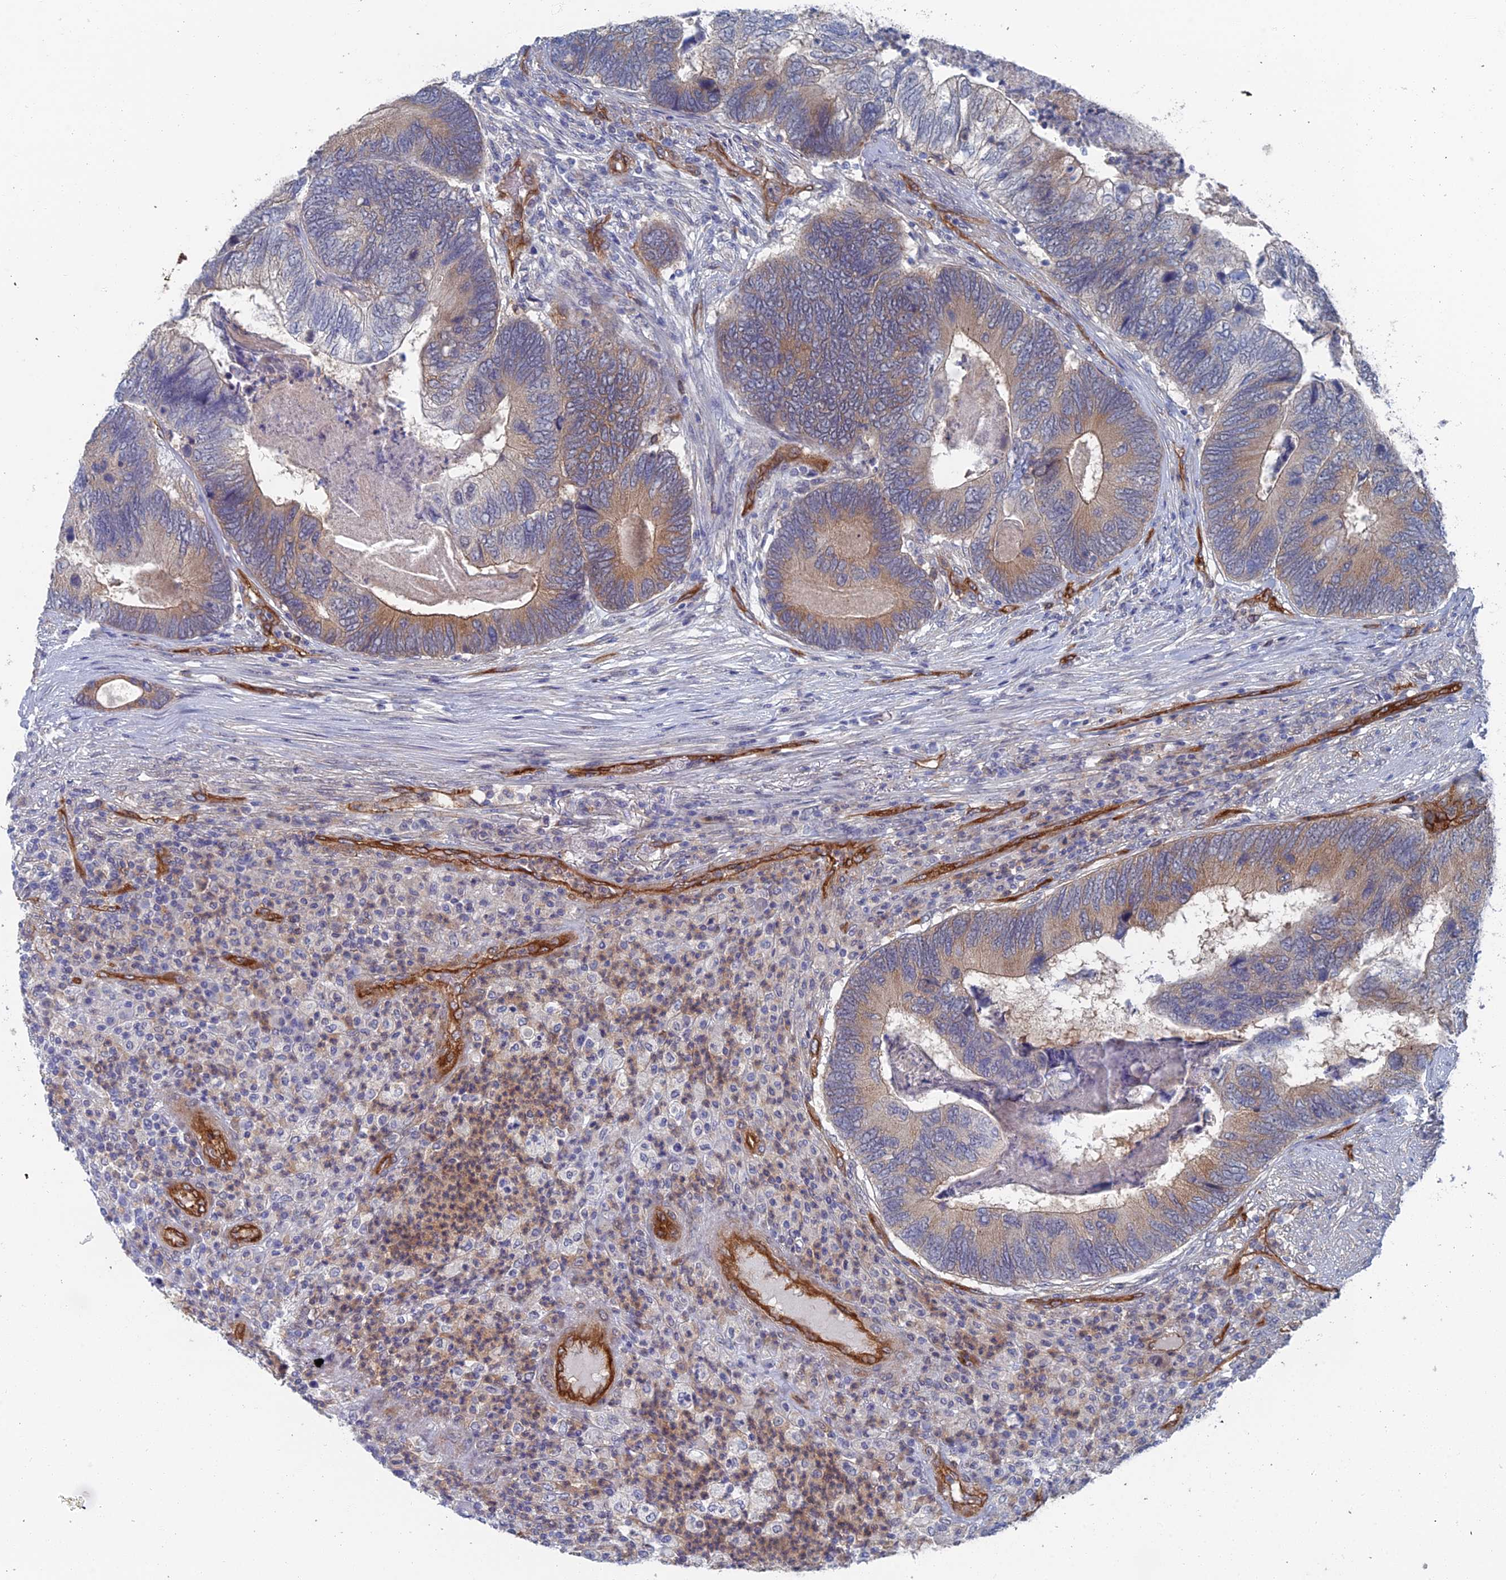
{"staining": {"intensity": "moderate", "quantity": "25%-75%", "location": "cytoplasmic/membranous"}, "tissue": "colorectal cancer", "cell_type": "Tumor cells", "image_type": "cancer", "snomed": [{"axis": "morphology", "description": "Adenocarcinoma, NOS"}, {"axis": "topography", "description": "Colon"}], "caption": "A micrograph of human colorectal cancer stained for a protein demonstrates moderate cytoplasmic/membranous brown staining in tumor cells. The protein is stained brown, and the nuclei are stained in blue (DAB (3,3'-diaminobenzidine) IHC with brightfield microscopy, high magnification).", "gene": "ARAP3", "patient": {"sex": "female", "age": 67}}